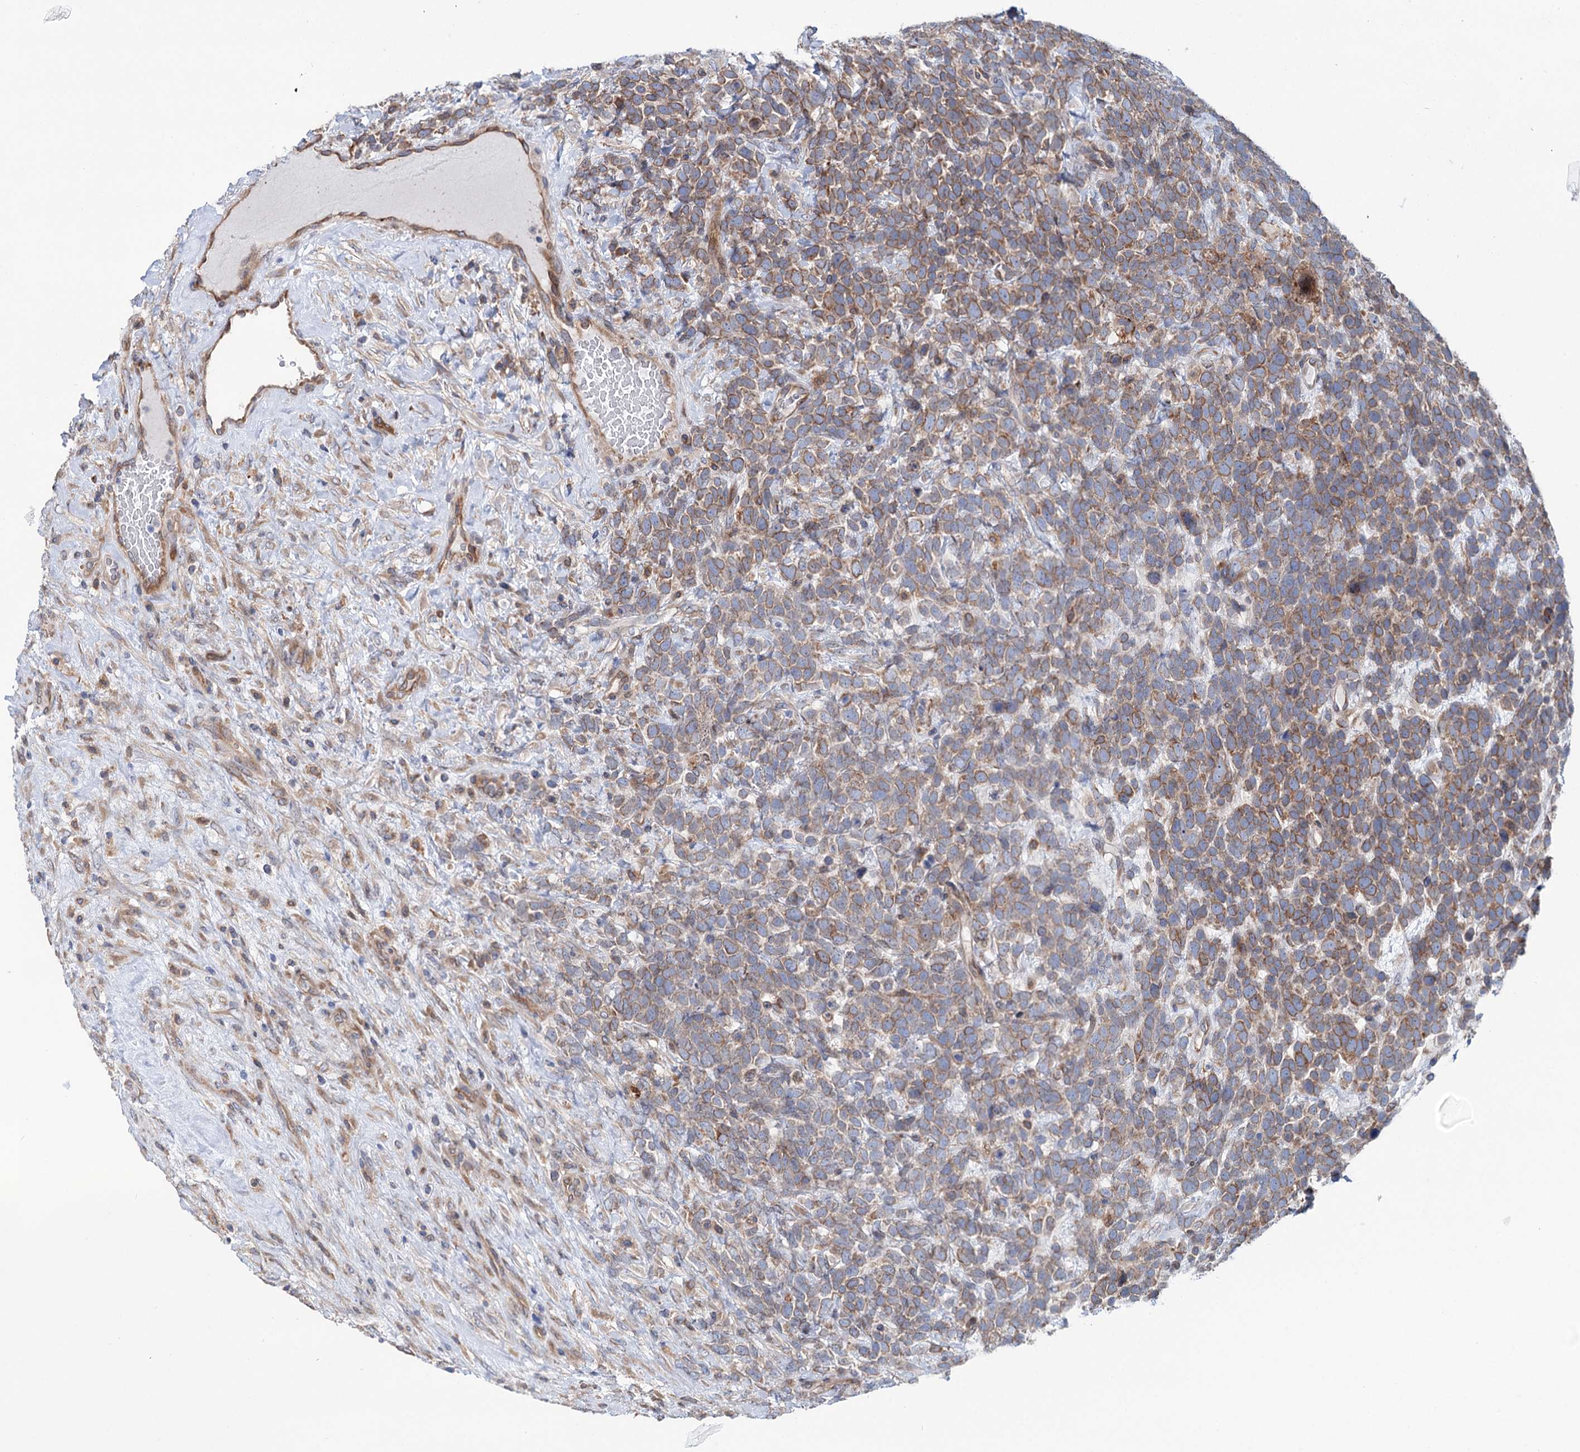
{"staining": {"intensity": "moderate", "quantity": ">75%", "location": "cytoplasmic/membranous"}, "tissue": "urothelial cancer", "cell_type": "Tumor cells", "image_type": "cancer", "snomed": [{"axis": "morphology", "description": "Urothelial carcinoma, High grade"}, {"axis": "topography", "description": "Urinary bladder"}], "caption": "High-grade urothelial carcinoma stained for a protein (brown) exhibits moderate cytoplasmic/membranous positive positivity in about >75% of tumor cells.", "gene": "PTDSS2", "patient": {"sex": "female", "age": 82}}